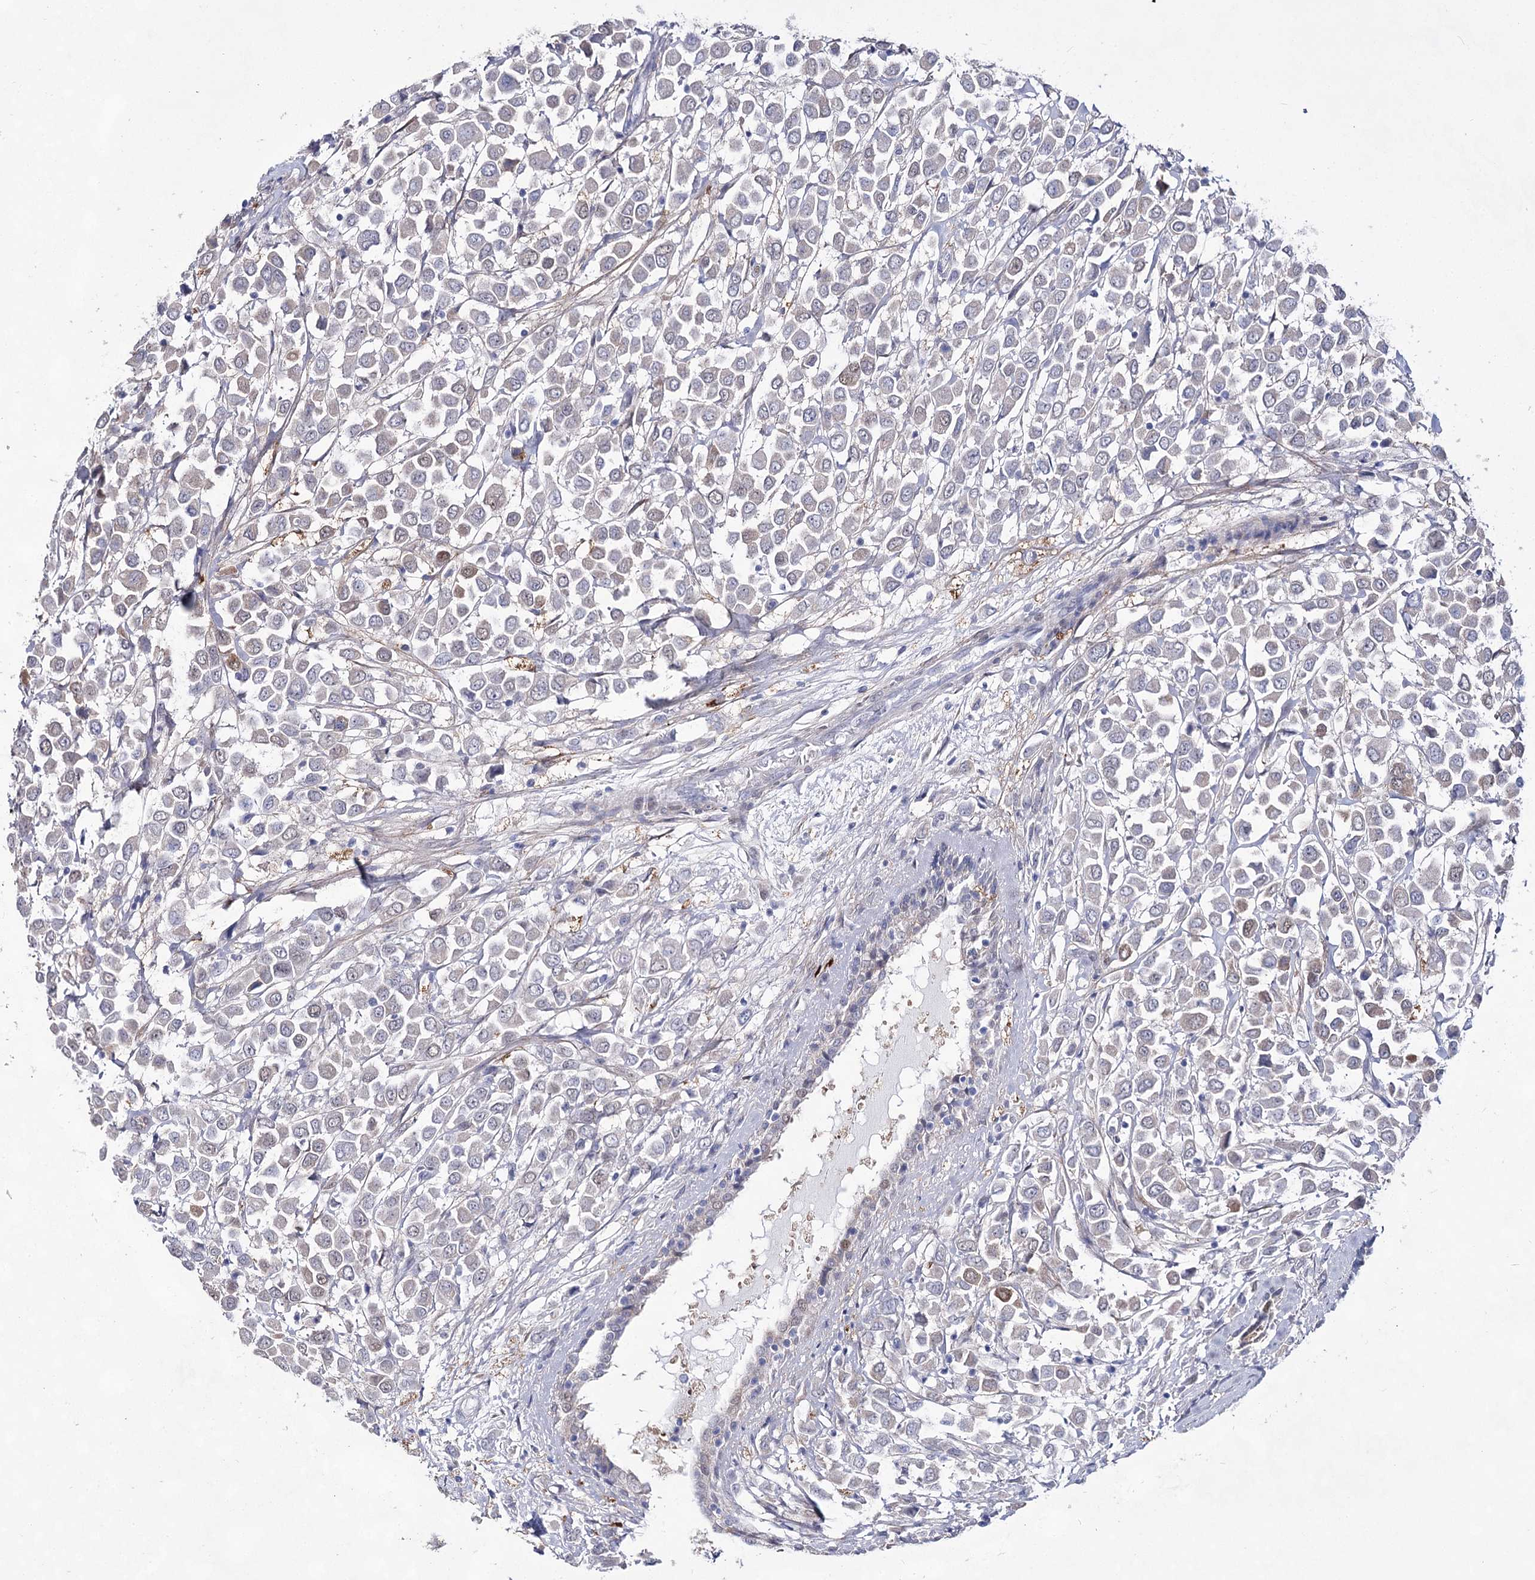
{"staining": {"intensity": "weak", "quantity": "<25%", "location": "cytoplasmic/membranous,nuclear"}, "tissue": "breast cancer", "cell_type": "Tumor cells", "image_type": "cancer", "snomed": [{"axis": "morphology", "description": "Duct carcinoma"}, {"axis": "topography", "description": "Breast"}], "caption": "This is a histopathology image of IHC staining of breast cancer, which shows no positivity in tumor cells. The staining was performed using DAB to visualize the protein expression in brown, while the nuclei were stained in blue with hematoxylin (Magnification: 20x).", "gene": "UGDH", "patient": {"sex": "female", "age": 61}}